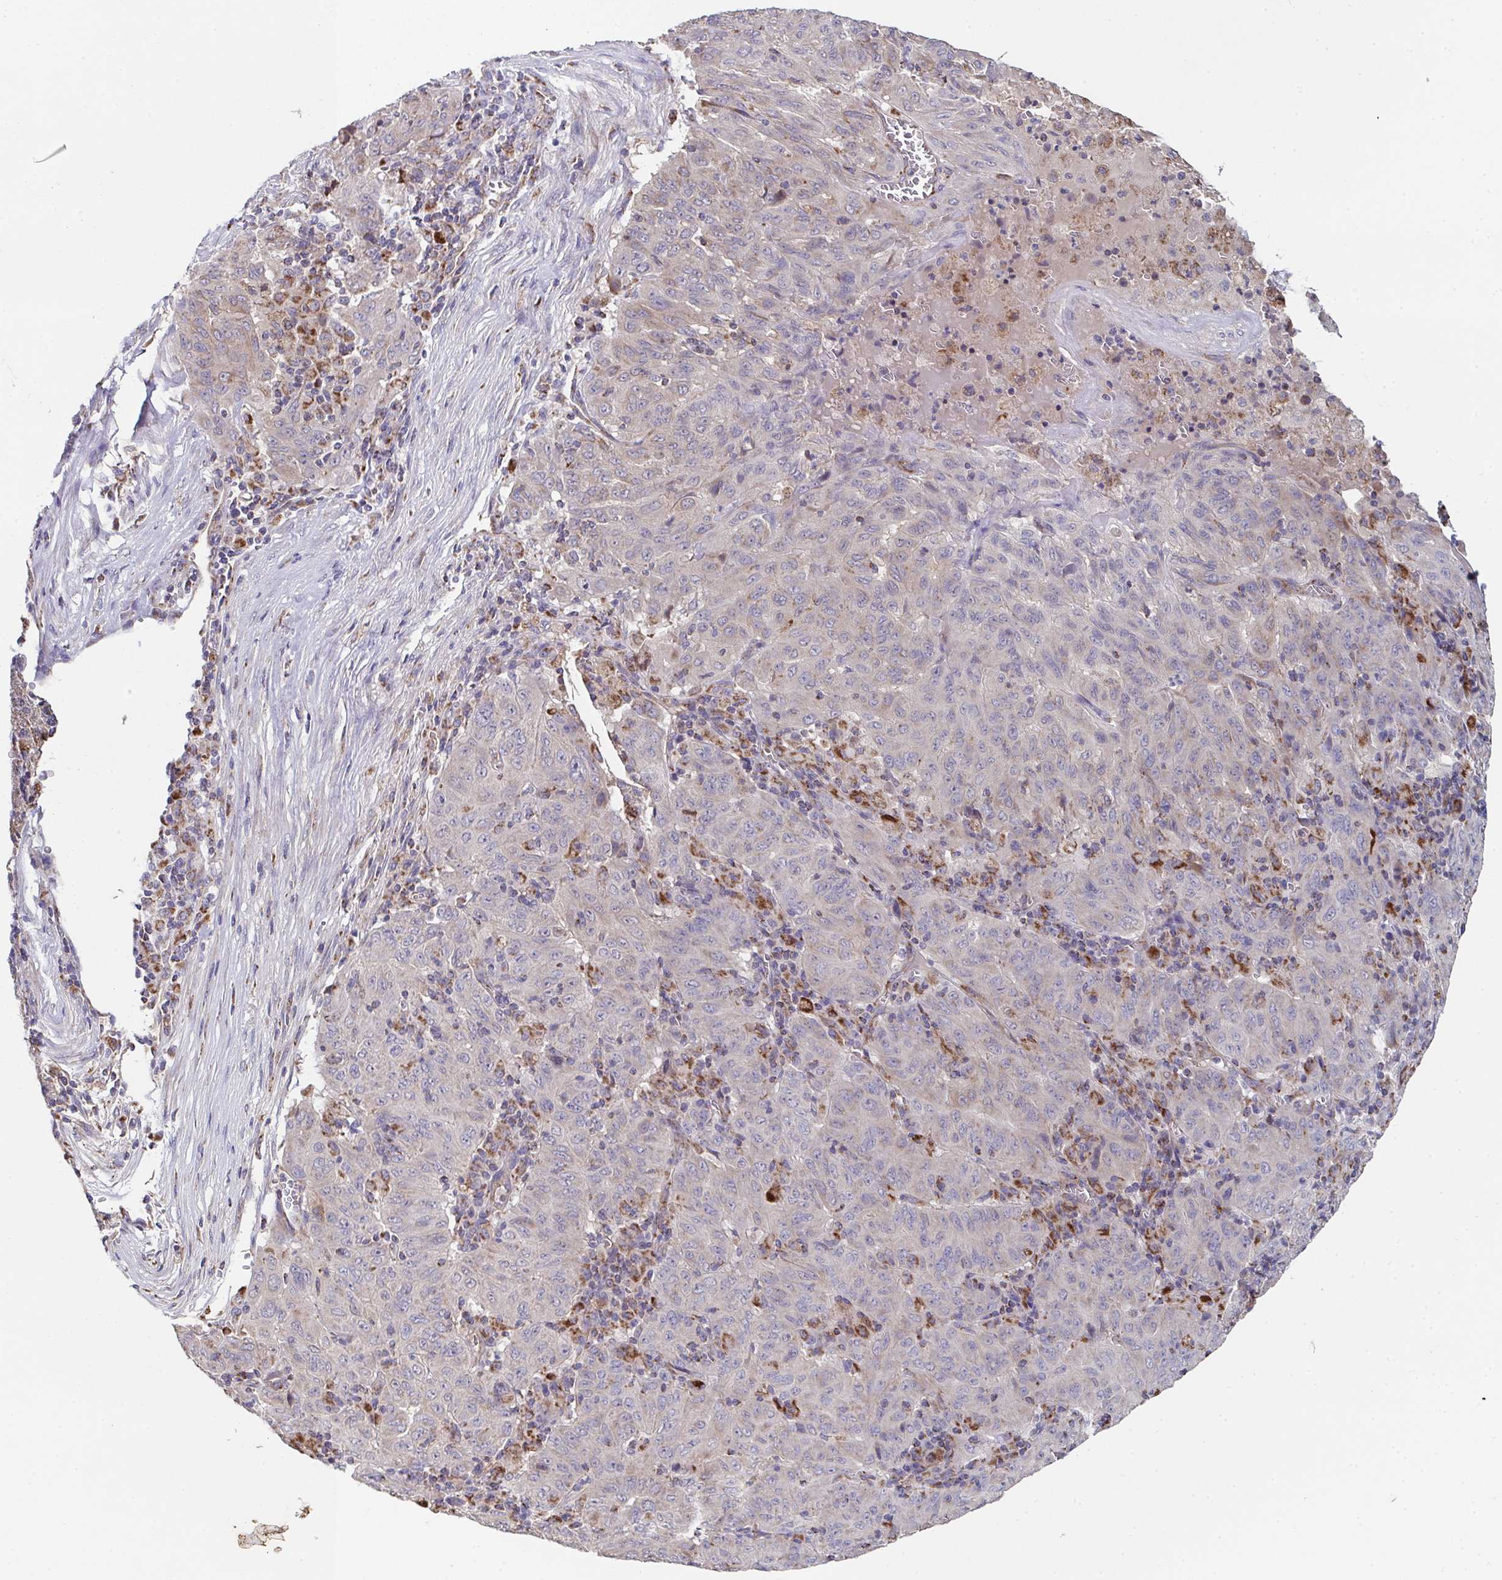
{"staining": {"intensity": "negative", "quantity": "none", "location": "none"}, "tissue": "pancreatic cancer", "cell_type": "Tumor cells", "image_type": "cancer", "snomed": [{"axis": "morphology", "description": "Adenocarcinoma, NOS"}, {"axis": "topography", "description": "Pancreas"}], "caption": "The histopathology image demonstrates no staining of tumor cells in pancreatic adenocarcinoma.", "gene": "MT-ND3", "patient": {"sex": "male", "age": 63}}